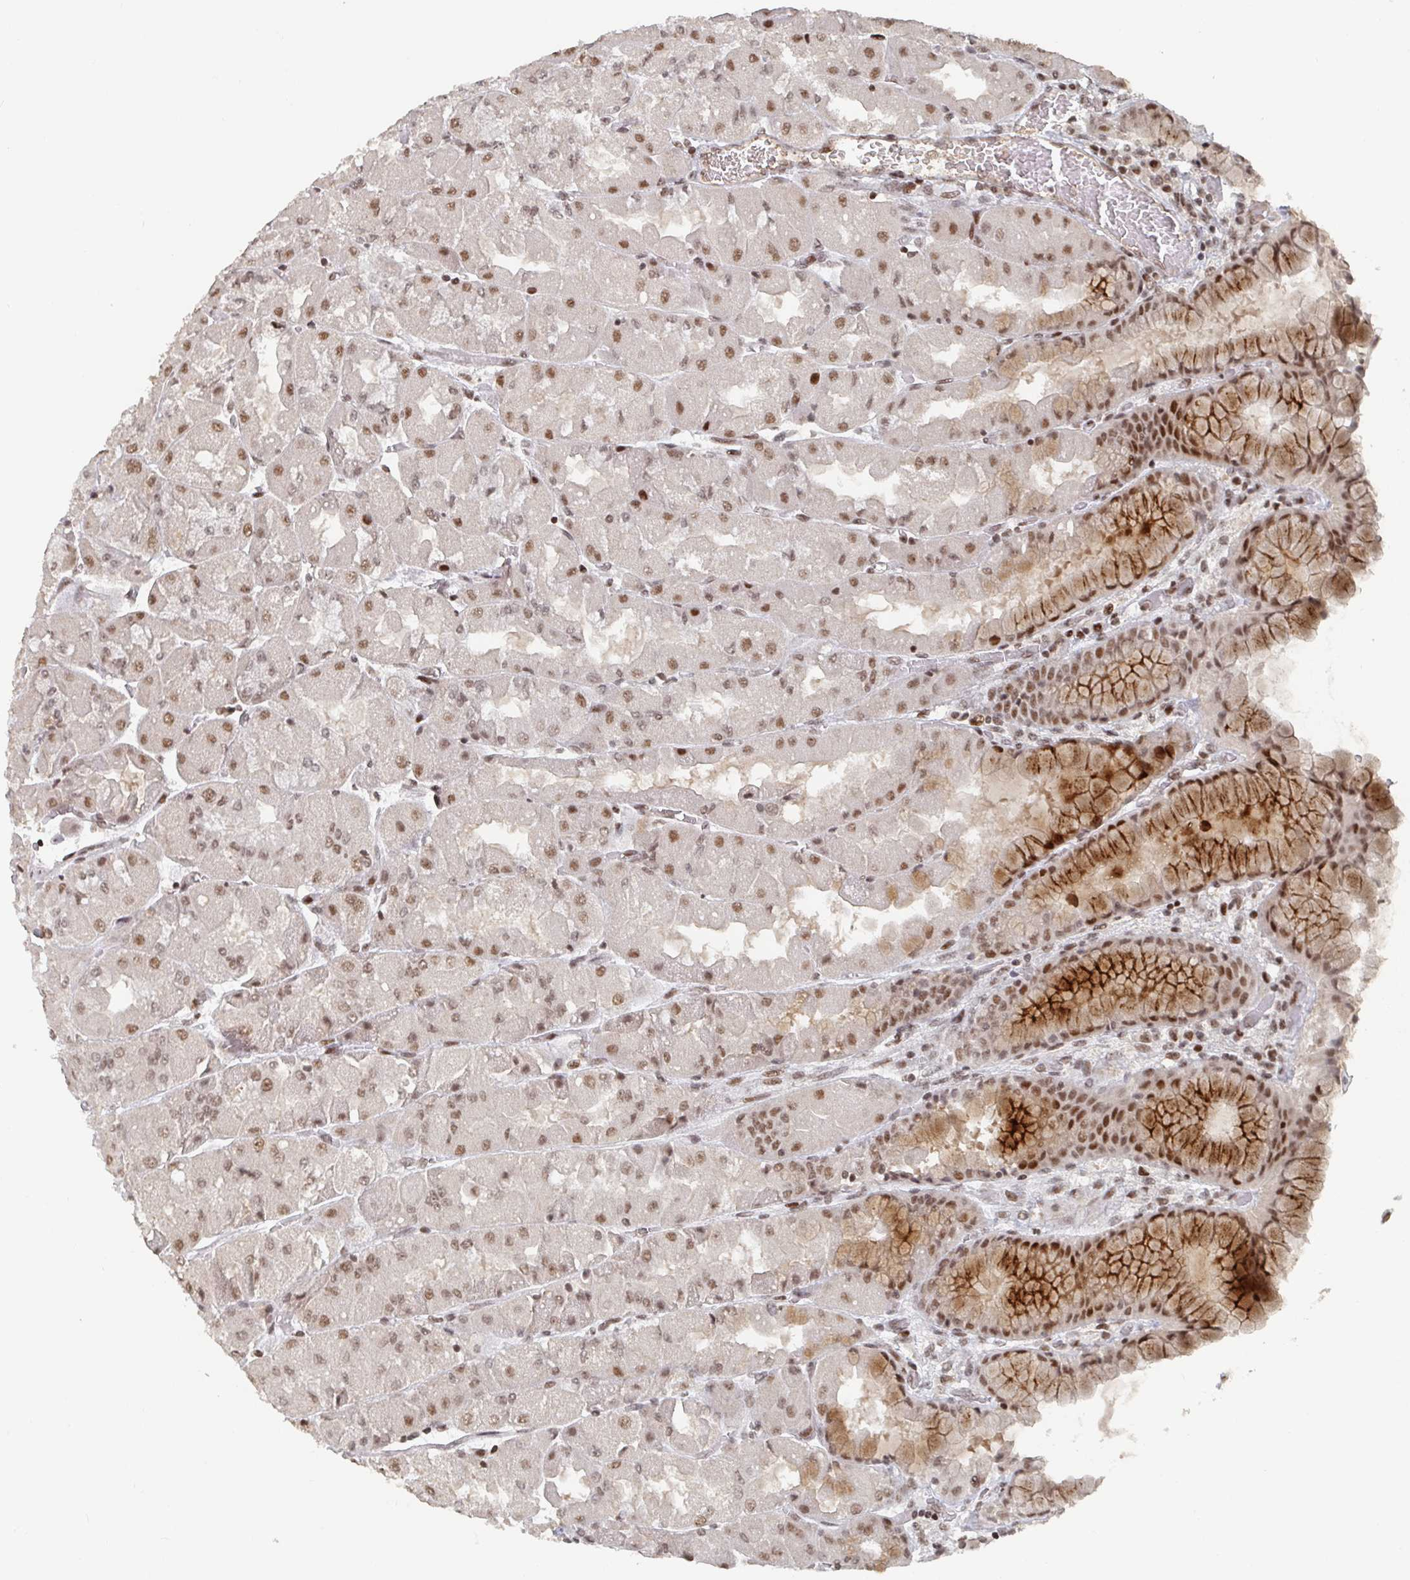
{"staining": {"intensity": "moderate", "quantity": ">75%", "location": "cytoplasmic/membranous,nuclear"}, "tissue": "stomach", "cell_type": "Glandular cells", "image_type": "normal", "snomed": [{"axis": "morphology", "description": "Normal tissue, NOS"}, {"axis": "topography", "description": "Stomach"}], "caption": "An IHC micrograph of unremarkable tissue is shown. Protein staining in brown shows moderate cytoplasmic/membranous,nuclear positivity in stomach within glandular cells.", "gene": "ZDHHC12", "patient": {"sex": "female", "age": 61}}